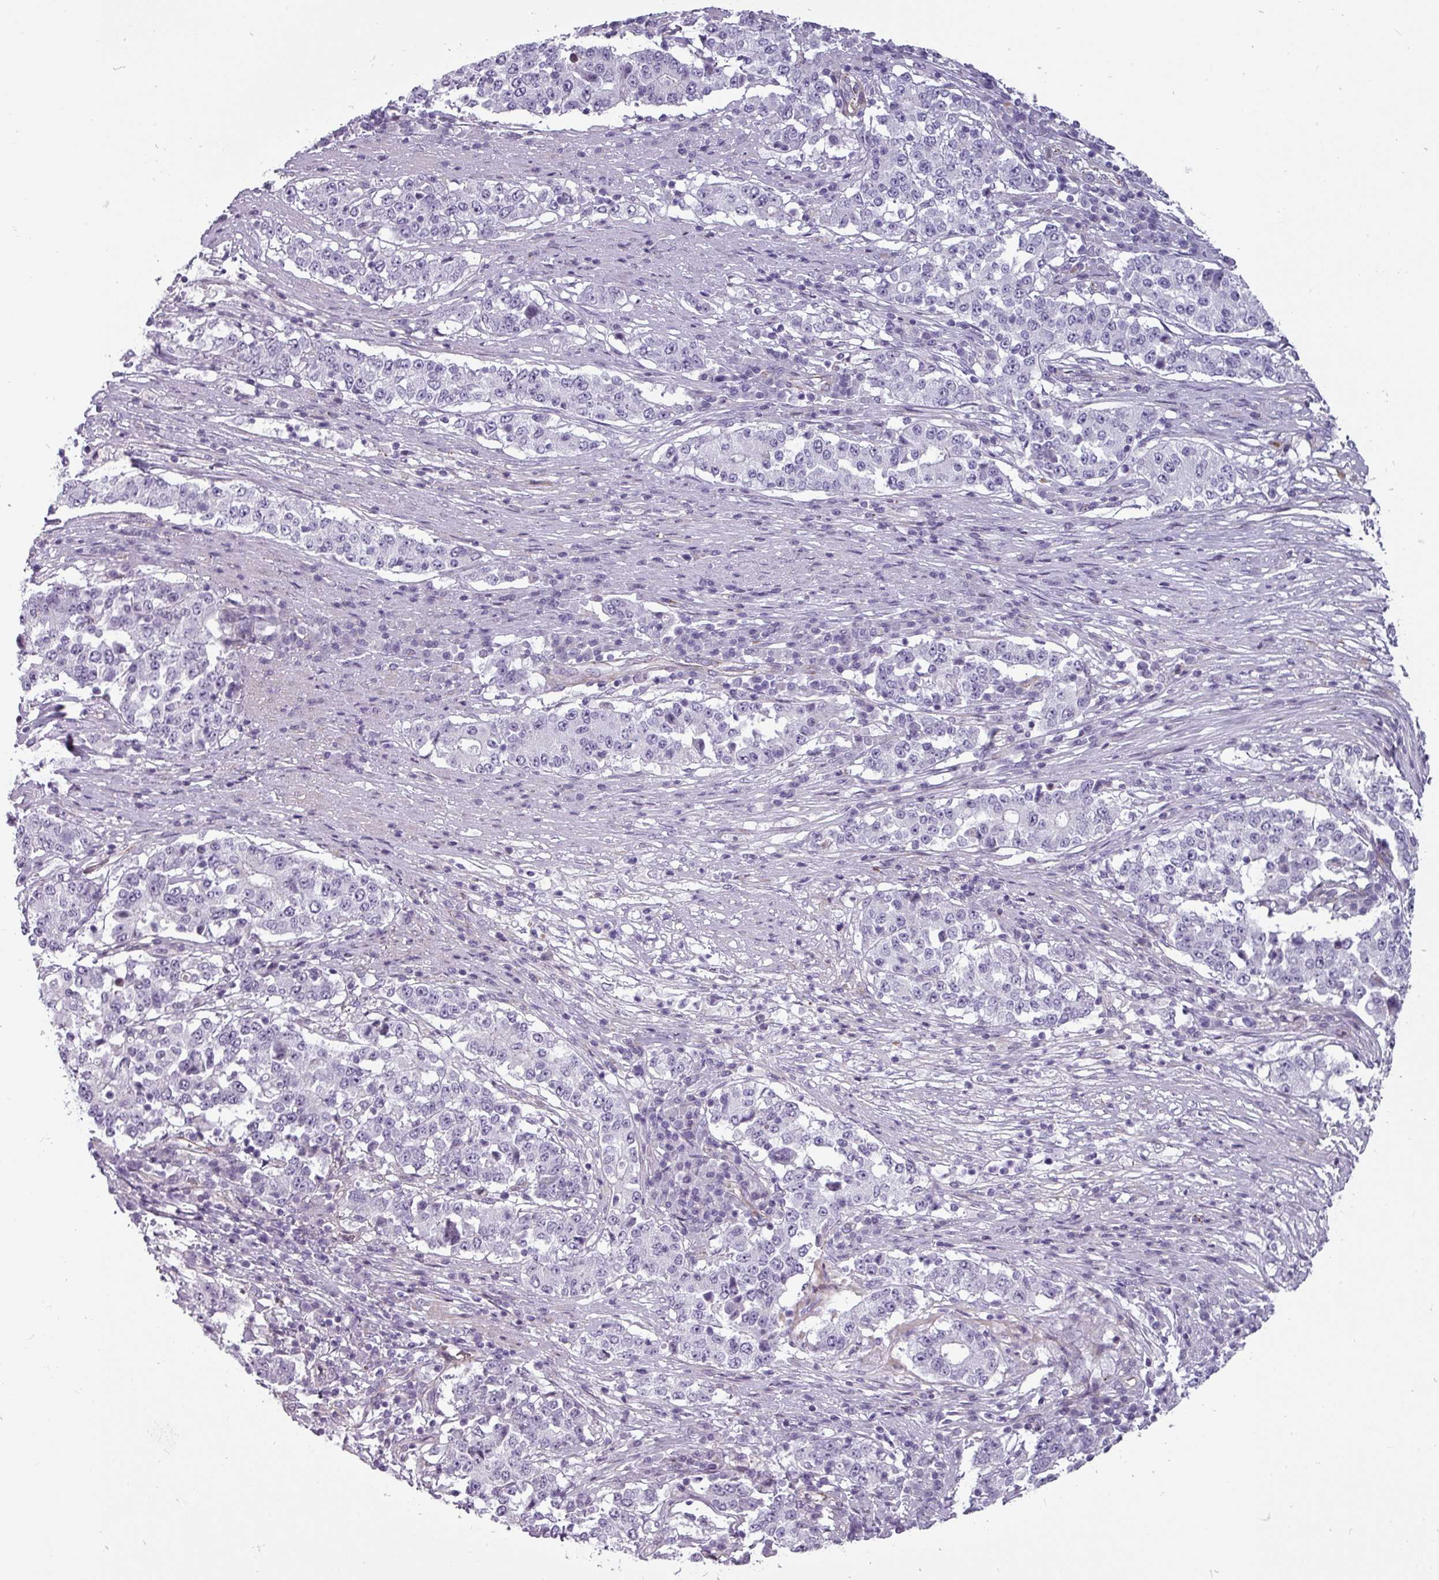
{"staining": {"intensity": "negative", "quantity": "none", "location": "none"}, "tissue": "stomach cancer", "cell_type": "Tumor cells", "image_type": "cancer", "snomed": [{"axis": "morphology", "description": "Adenocarcinoma, NOS"}, {"axis": "topography", "description": "Stomach"}], "caption": "Human stomach adenocarcinoma stained for a protein using IHC displays no expression in tumor cells.", "gene": "CHRDL1", "patient": {"sex": "male", "age": 59}}